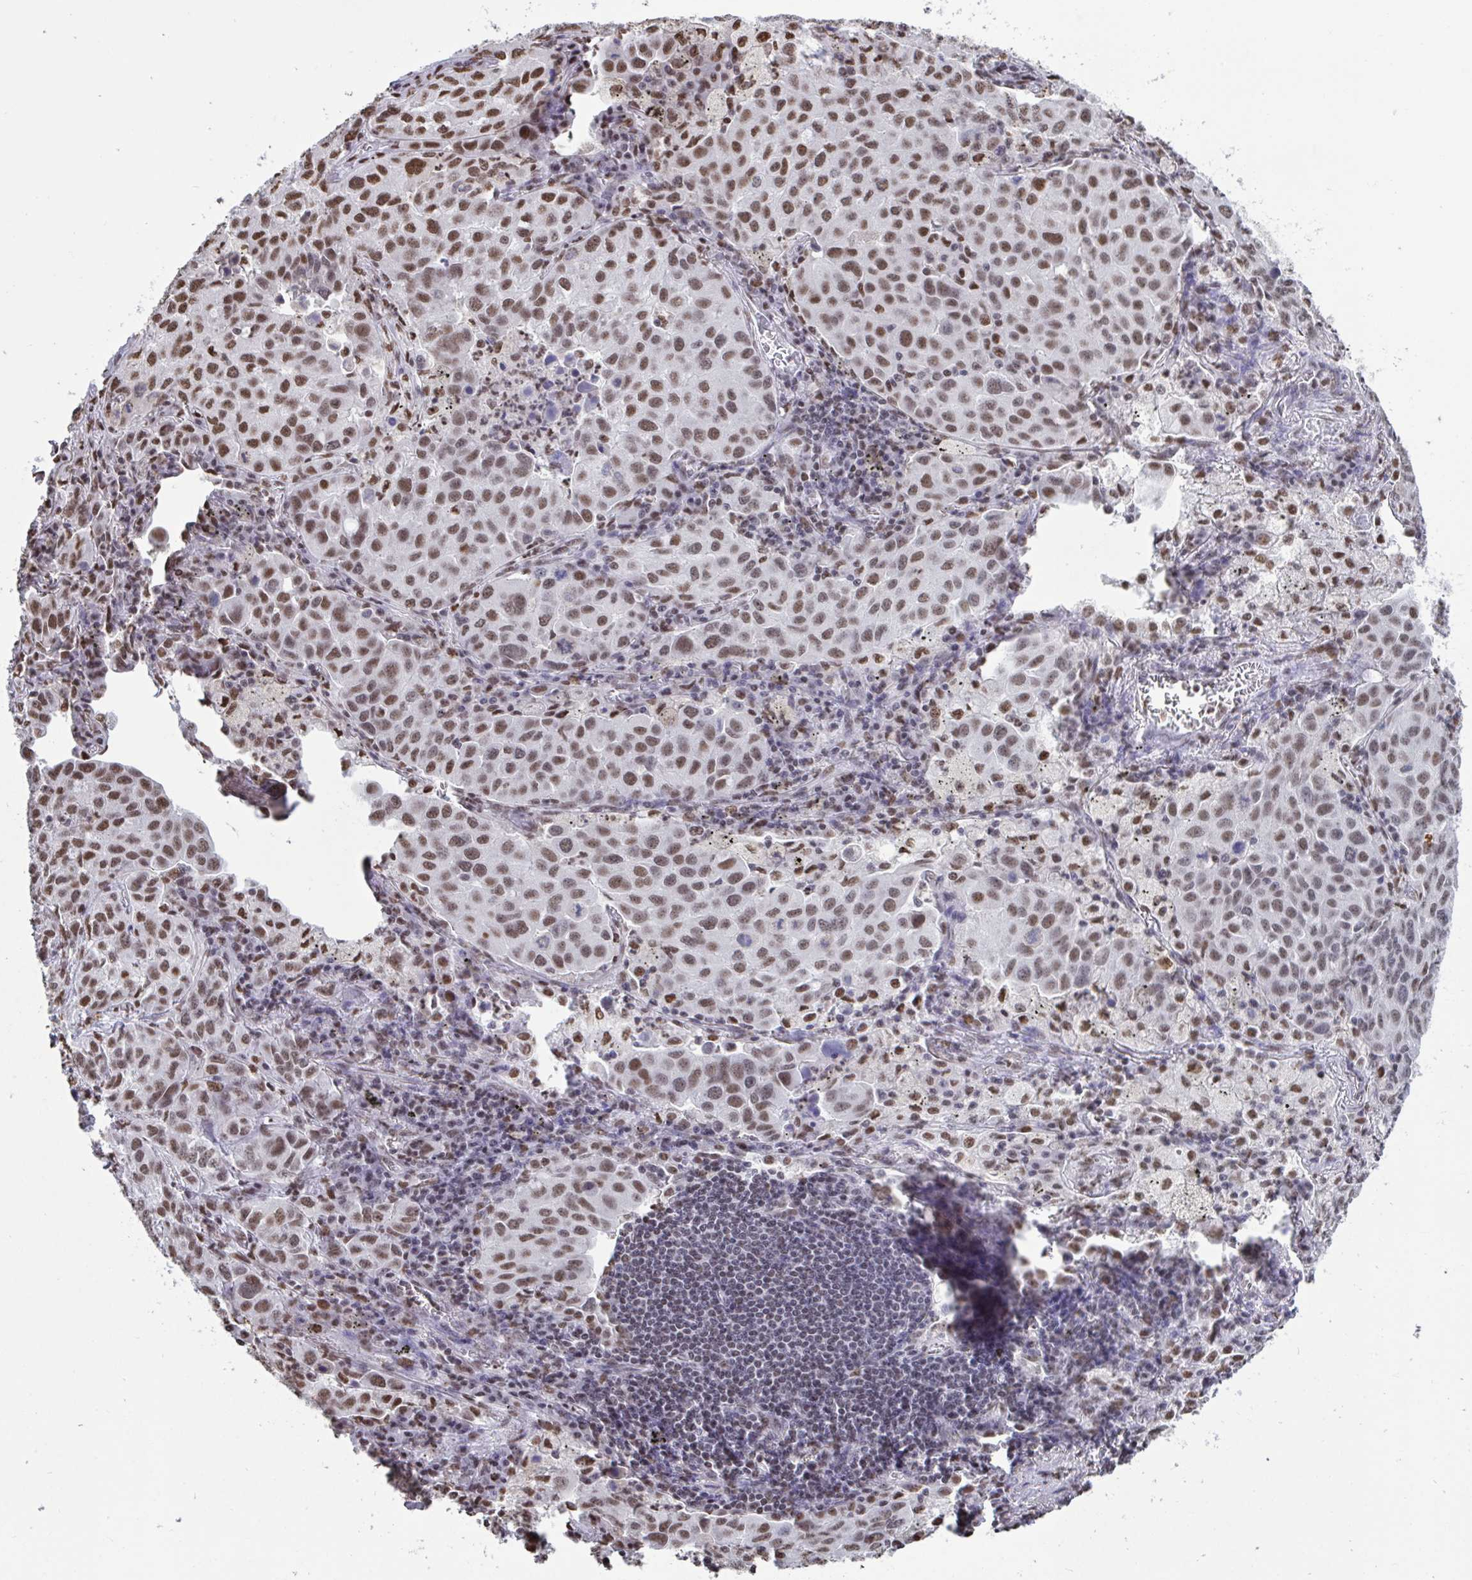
{"staining": {"intensity": "moderate", "quantity": ">75%", "location": "nuclear"}, "tissue": "lung cancer", "cell_type": "Tumor cells", "image_type": "cancer", "snomed": [{"axis": "morphology", "description": "Adenocarcinoma, NOS"}, {"axis": "morphology", "description": "Adenocarcinoma, metastatic, NOS"}, {"axis": "topography", "description": "Lymph node"}, {"axis": "topography", "description": "Lung"}], "caption": "High-magnification brightfield microscopy of lung cancer (adenocarcinoma) stained with DAB (3,3'-diaminobenzidine) (brown) and counterstained with hematoxylin (blue). tumor cells exhibit moderate nuclear expression is present in about>75% of cells.", "gene": "HNRNPDL", "patient": {"sex": "female", "age": 65}}